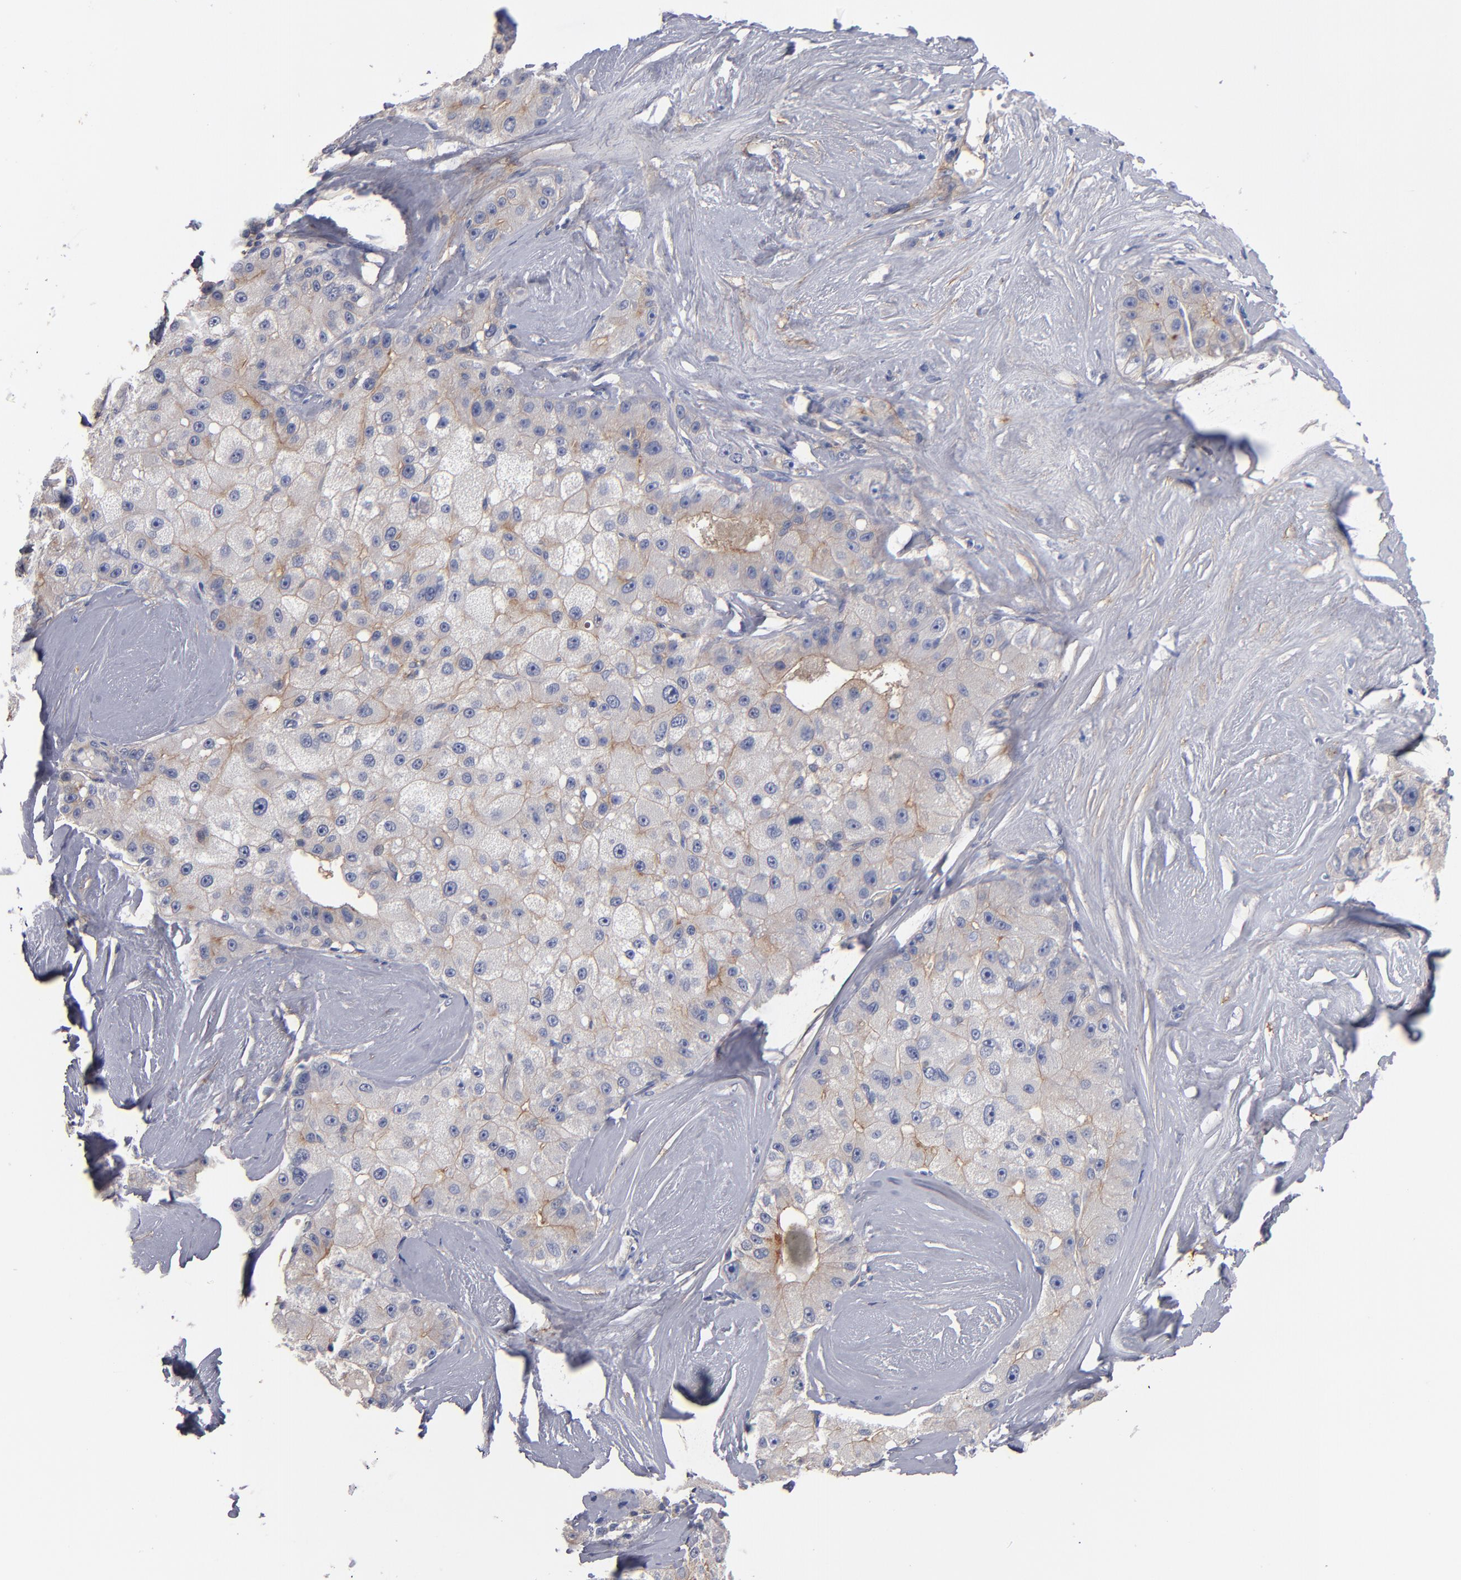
{"staining": {"intensity": "weak", "quantity": "25%-75%", "location": "cytoplasmic/membranous"}, "tissue": "liver cancer", "cell_type": "Tumor cells", "image_type": "cancer", "snomed": [{"axis": "morphology", "description": "Carcinoma, Hepatocellular, NOS"}, {"axis": "topography", "description": "Liver"}], "caption": "About 25%-75% of tumor cells in human liver cancer show weak cytoplasmic/membranous protein positivity as visualized by brown immunohistochemical staining.", "gene": "PLSCR4", "patient": {"sex": "male", "age": 80}}